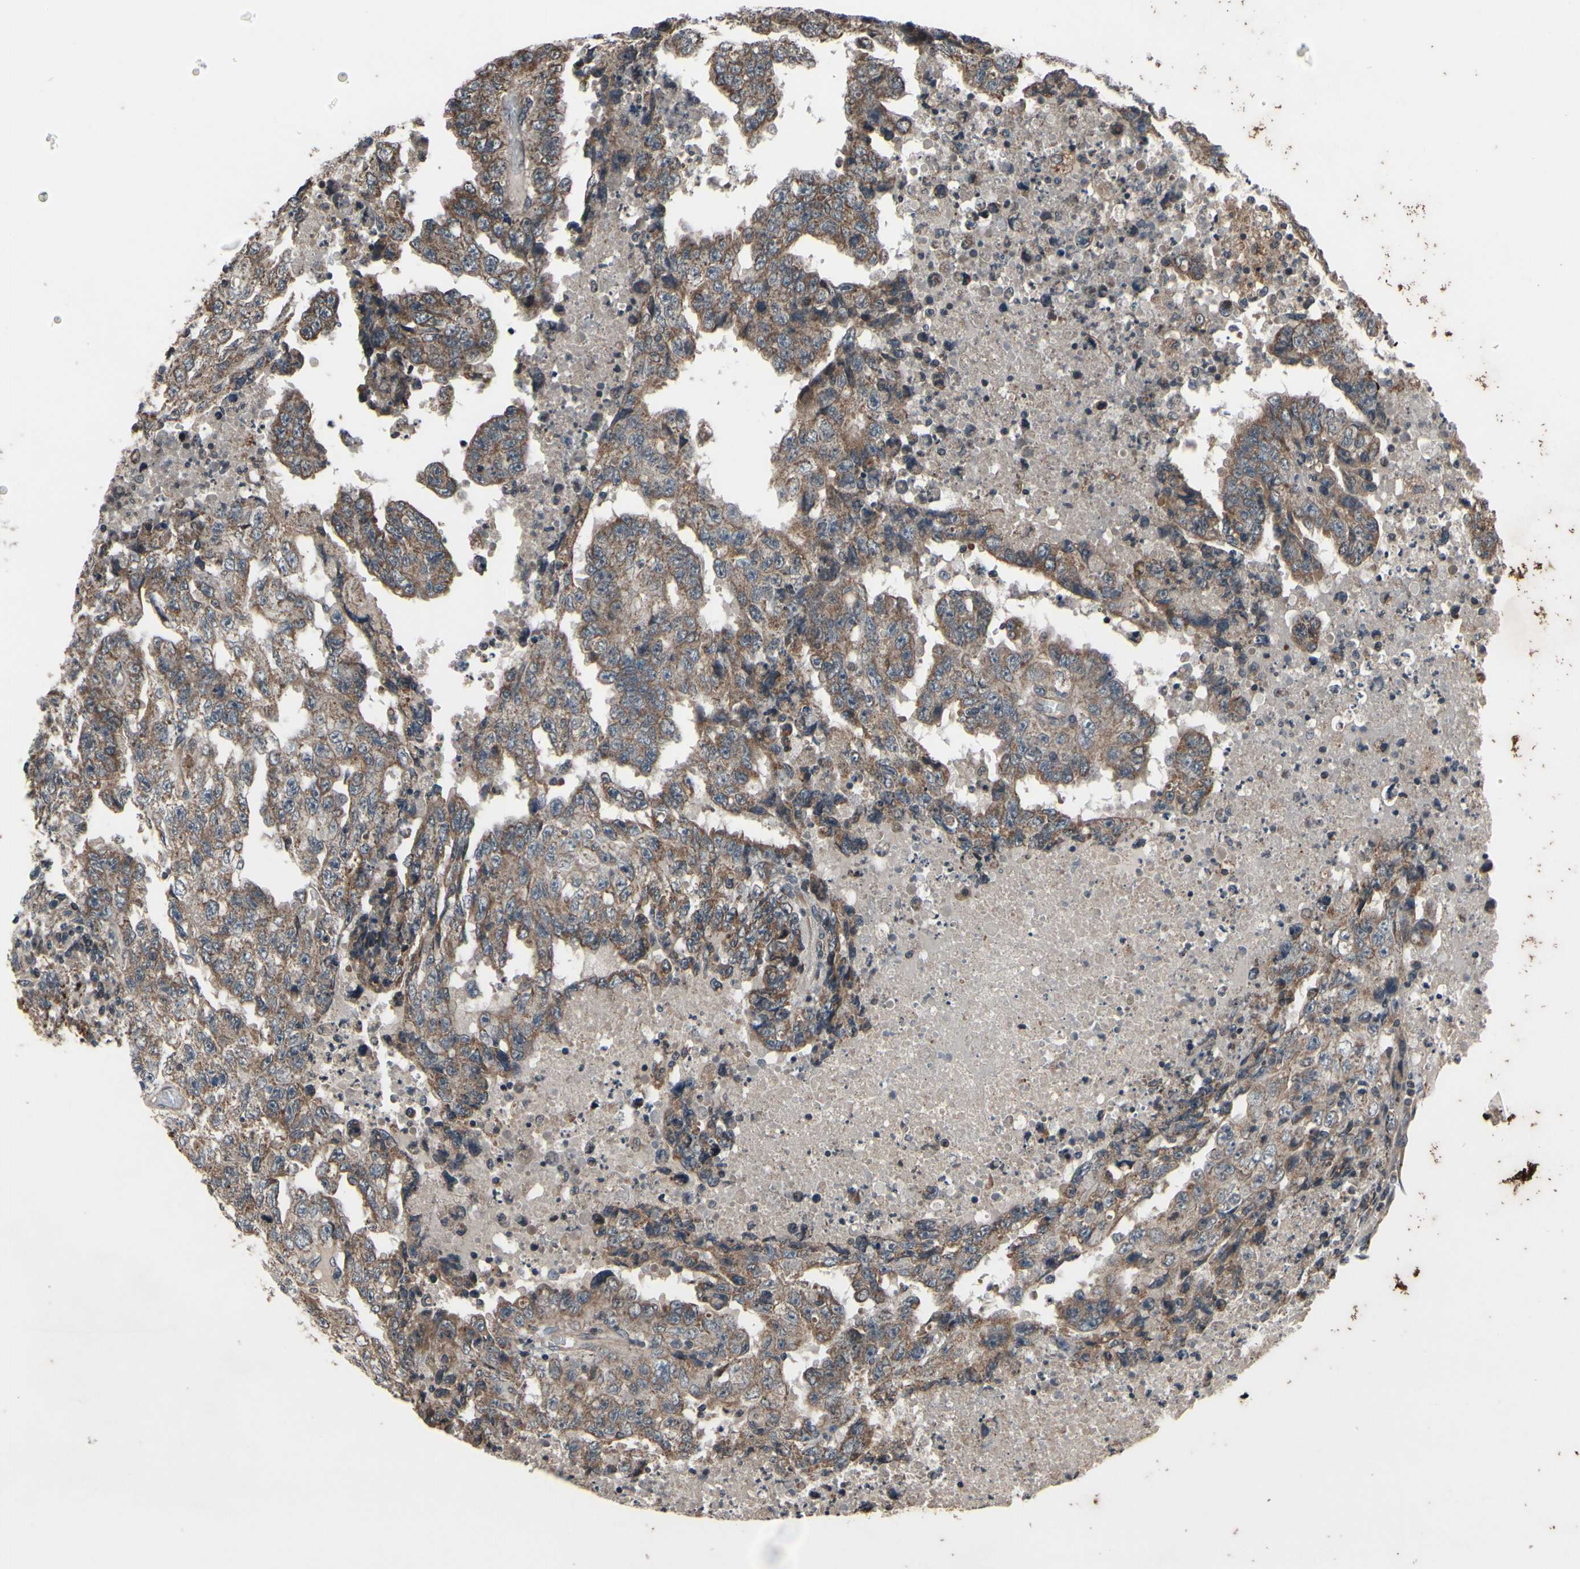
{"staining": {"intensity": "moderate", "quantity": ">75%", "location": "cytoplasmic/membranous"}, "tissue": "testis cancer", "cell_type": "Tumor cells", "image_type": "cancer", "snomed": [{"axis": "morphology", "description": "Necrosis, NOS"}, {"axis": "morphology", "description": "Carcinoma, Embryonal, NOS"}, {"axis": "topography", "description": "Testis"}], "caption": "Testis cancer was stained to show a protein in brown. There is medium levels of moderate cytoplasmic/membranous staining in approximately >75% of tumor cells. The staining was performed using DAB (3,3'-diaminobenzidine) to visualize the protein expression in brown, while the nuclei were stained in blue with hematoxylin (Magnification: 20x).", "gene": "MBTPS2", "patient": {"sex": "male", "age": 19}}